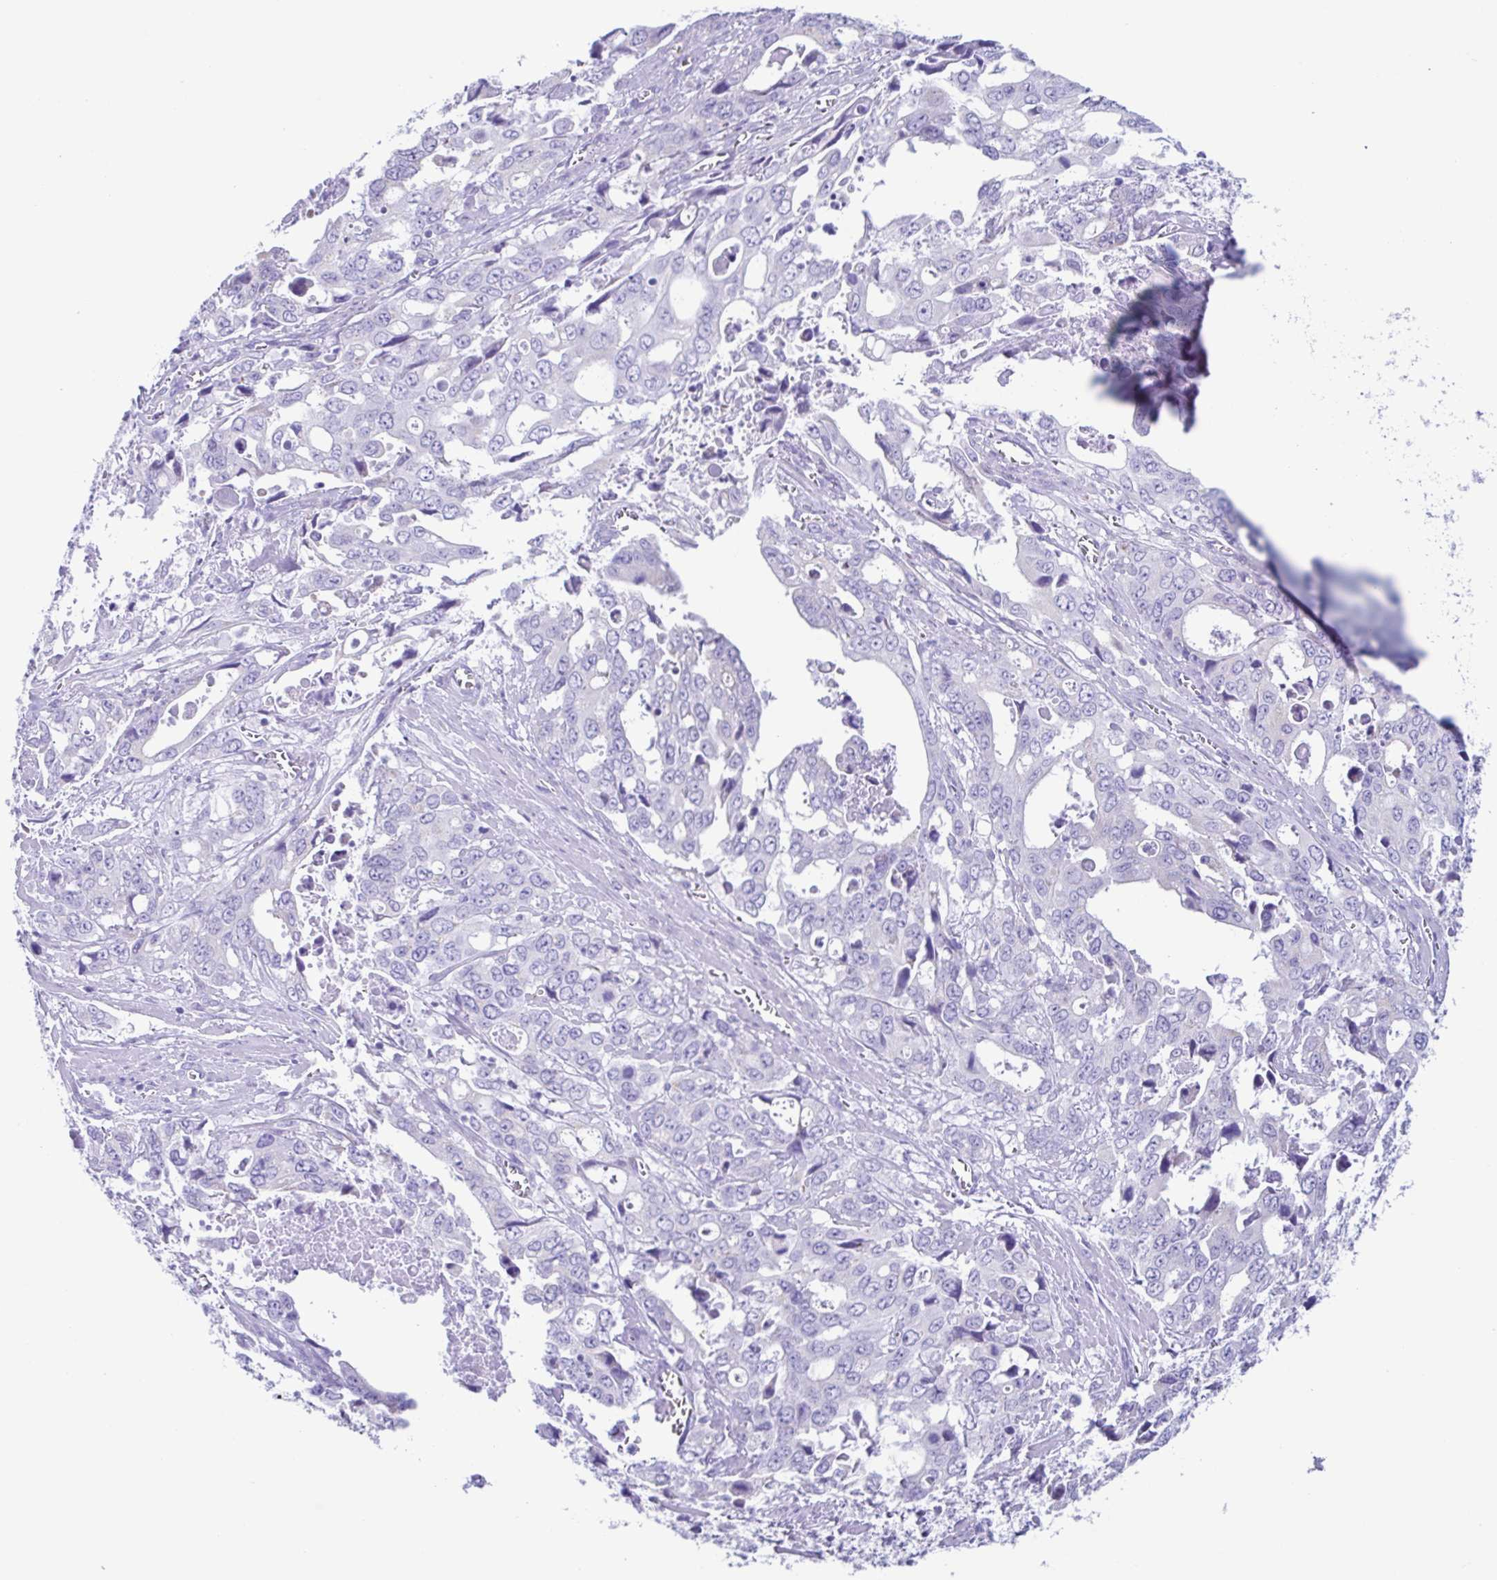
{"staining": {"intensity": "negative", "quantity": "none", "location": "none"}, "tissue": "stomach cancer", "cell_type": "Tumor cells", "image_type": "cancer", "snomed": [{"axis": "morphology", "description": "Adenocarcinoma, NOS"}, {"axis": "topography", "description": "Stomach, upper"}], "caption": "Immunohistochemistry of human stomach cancer shows no positivity in tumor cells.", "gene": "ACTRT3", "patient": {"sex": "male", "age": 74}}